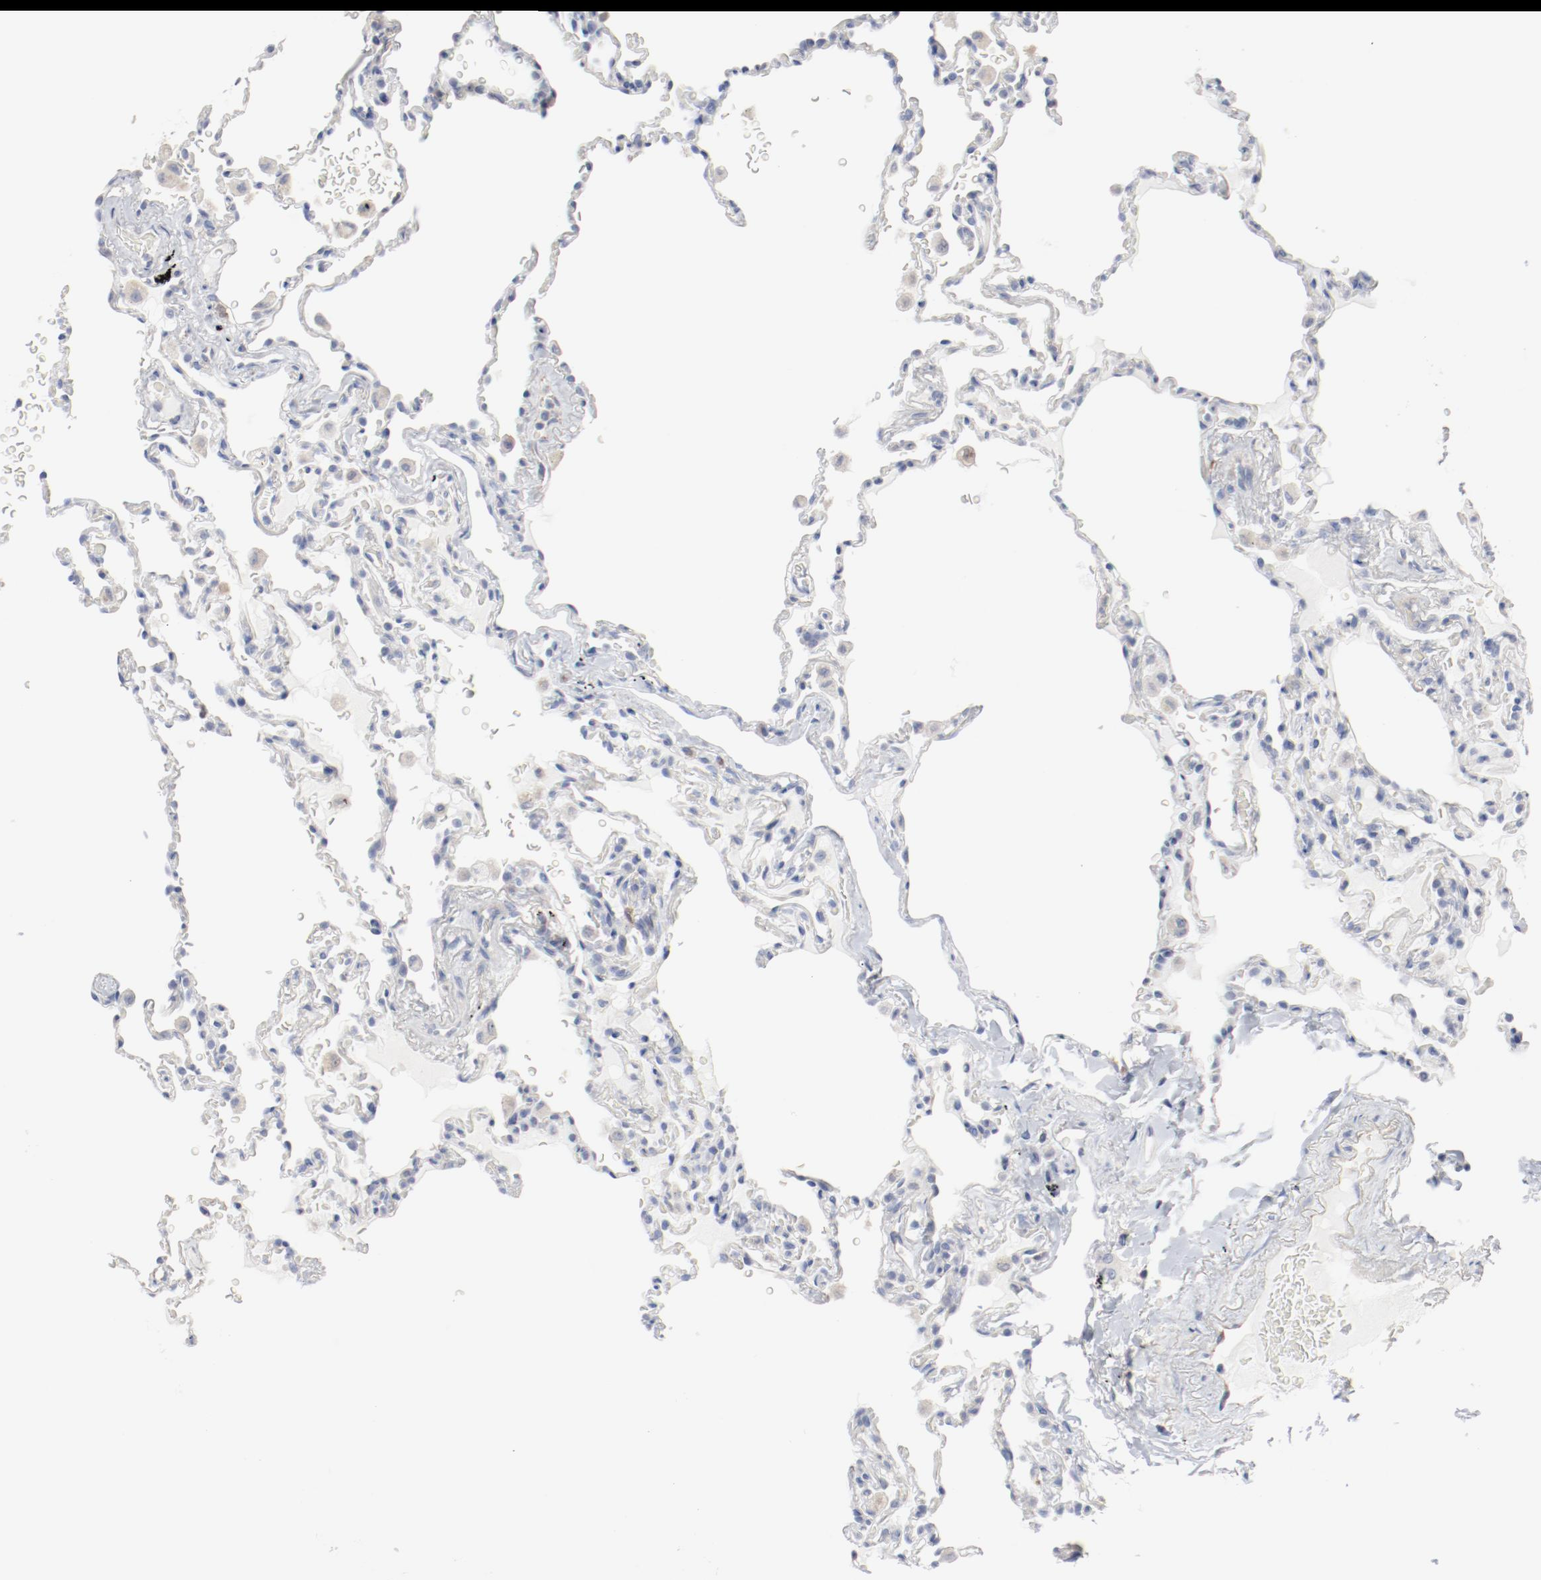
{"staining": {"intensity": "negative", "quantity": "none", "location": "none"}, "tissue": "lung", "cell_type": "Alveolar cells", "image_type": "normal", "snomed": [{"axis": "morphology", "description": "Normal tissue, NOS"}, {"axis": "topography", "description": "Lung"}], "caption": "A photomicrograph of human lung is negative for staining in alveolar cells. (Immunohistochemistry (ihc), brightfield microscopy, high magnification).", "gene": "CDK1", "patient": {"sex": "male", "age": 59}}